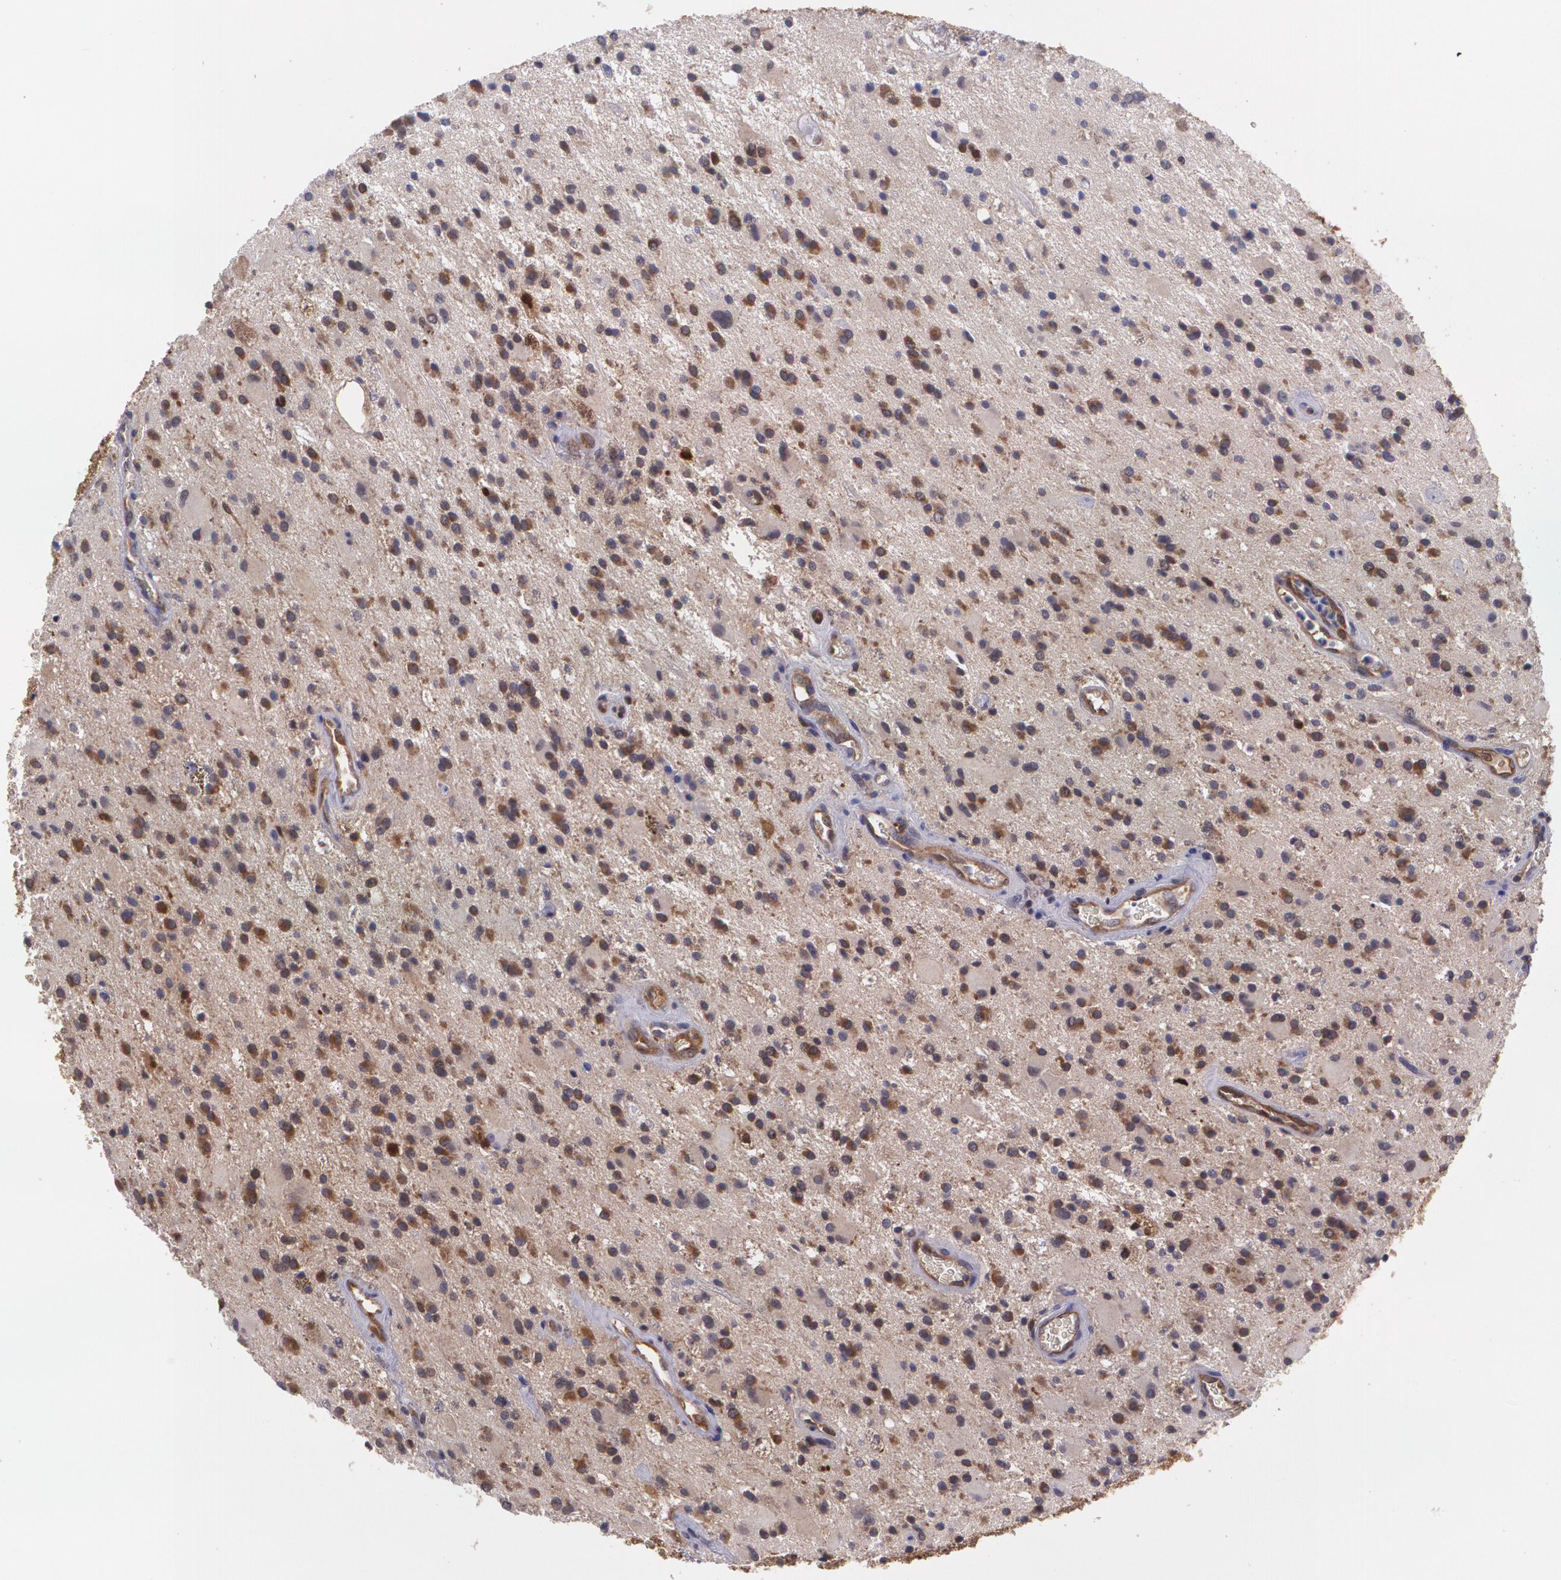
{"staining": {"intensity": "moderate", "quantity": ">75%", "location": "cytoplasmic/membranous"}, "tissue": "glioma", "cell_type": "Tumor cells", "image_type": "cancer", "snomed": [{"axis": "morphology", "description": "Glioma, malignant, Low grade"}, {"axis": "topography", "description": "Brain"}], "caption": "The photomicrograph shows immunohistochemical staining of low-grade glioma (malignant). There is moderate cytoplasmic/membranous staining is appreciated in approximately >75% of tumor cells. The staining was performed using DAB to visualize the protein expression in brown, while the nuclei were stained in blue with hematoxylin (Magnification: 20x).", "gene": "HSPH1", "patient": {"sex": "male", "age": 58}}